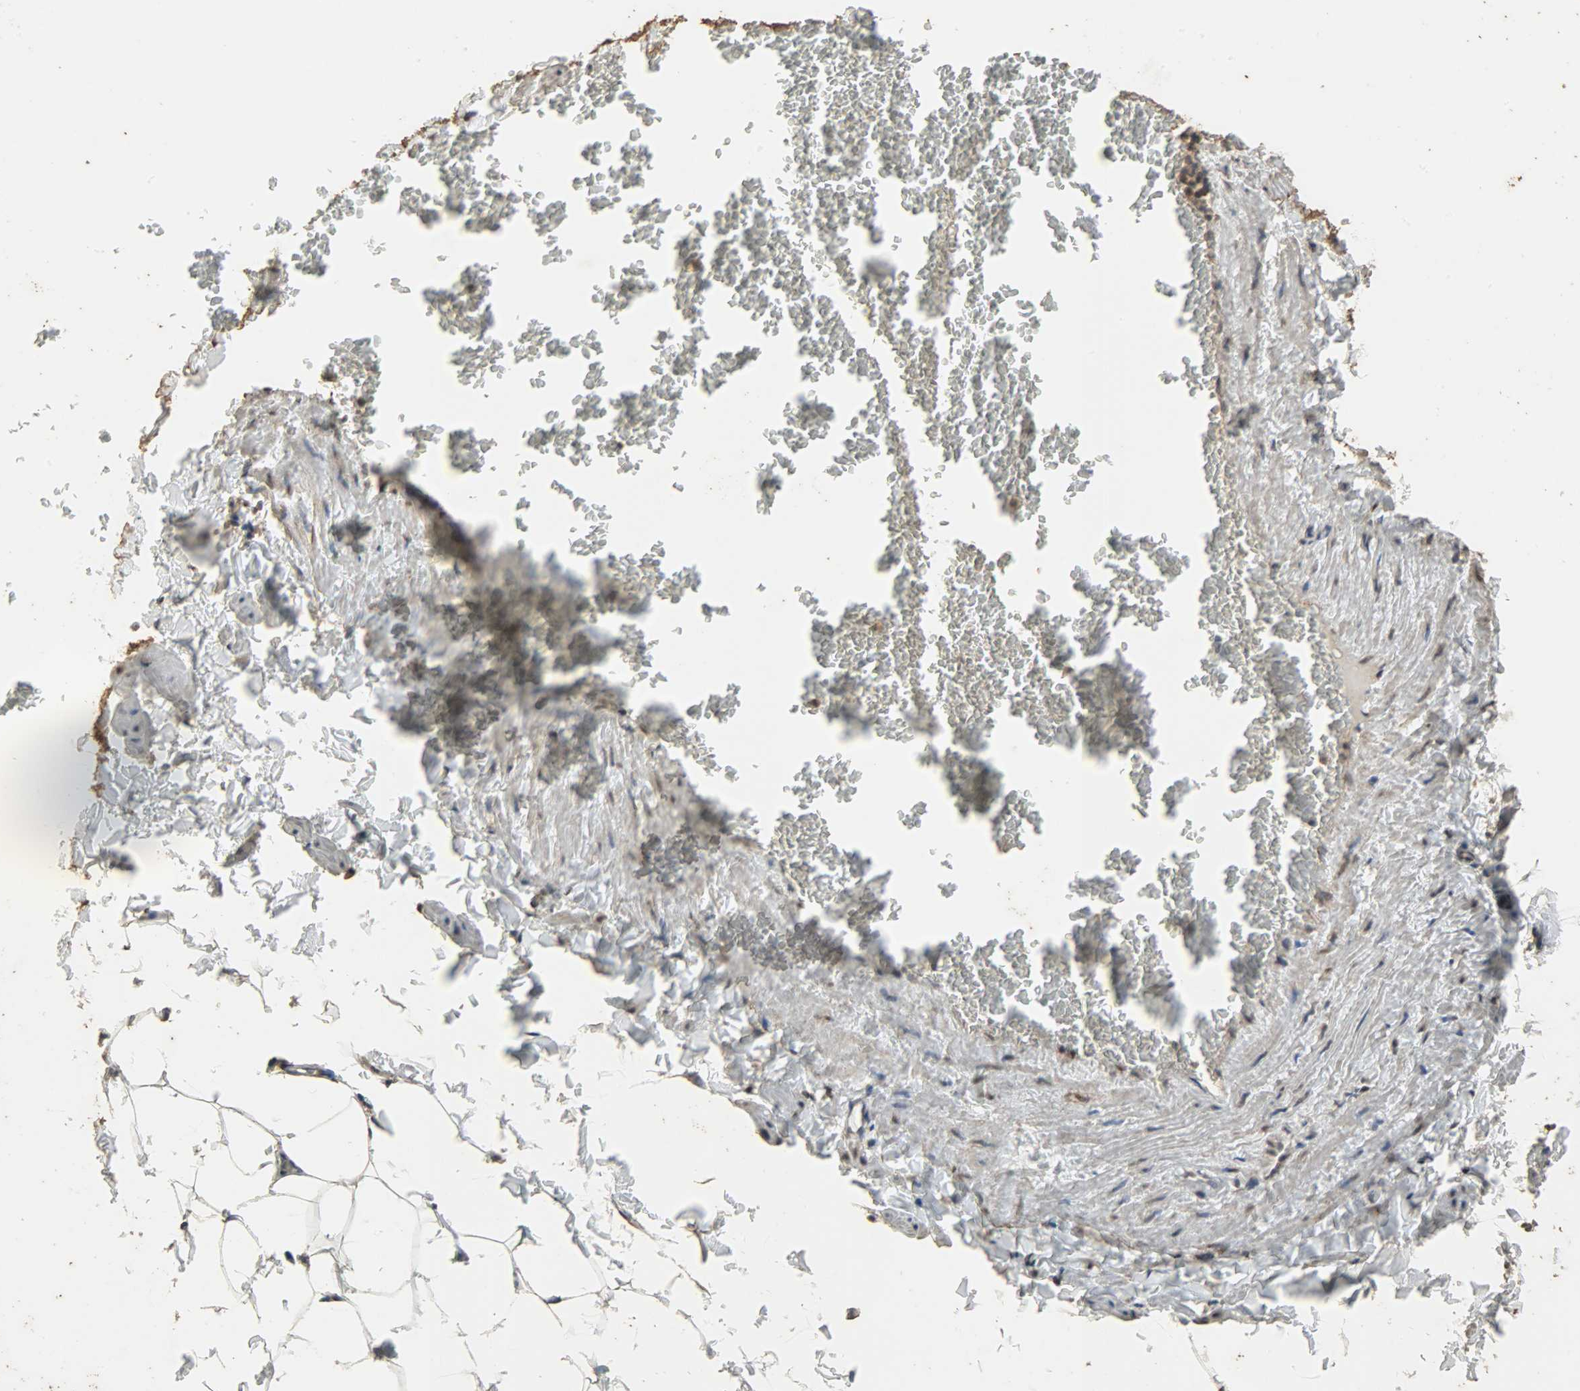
{"staining": {"intensity": "strong", "quantity": ">75%", "location": "cytoplasmic/membranous,nuclear"}, "tissue": "adipose tissue", "cell_type": "Adipocytes", "image_type": "normal", "snomed": [{"axis": "morphology", "description": "Normal tissue, NOS"}, {"axis": "topography", "description": "Vascular tissue"}], "caption": "Adipocytes demonstrate high levels of strong cytoplasmic/membranous,nuclear expression in approximately >75% of cells in normal human adipose tissue. (DAB (3,3'-diaminobenzidine) IHC with brightfield microscopy, high magnification).", "gene": "CCNT2", "patient": {"sex": "male", "age": 41}}